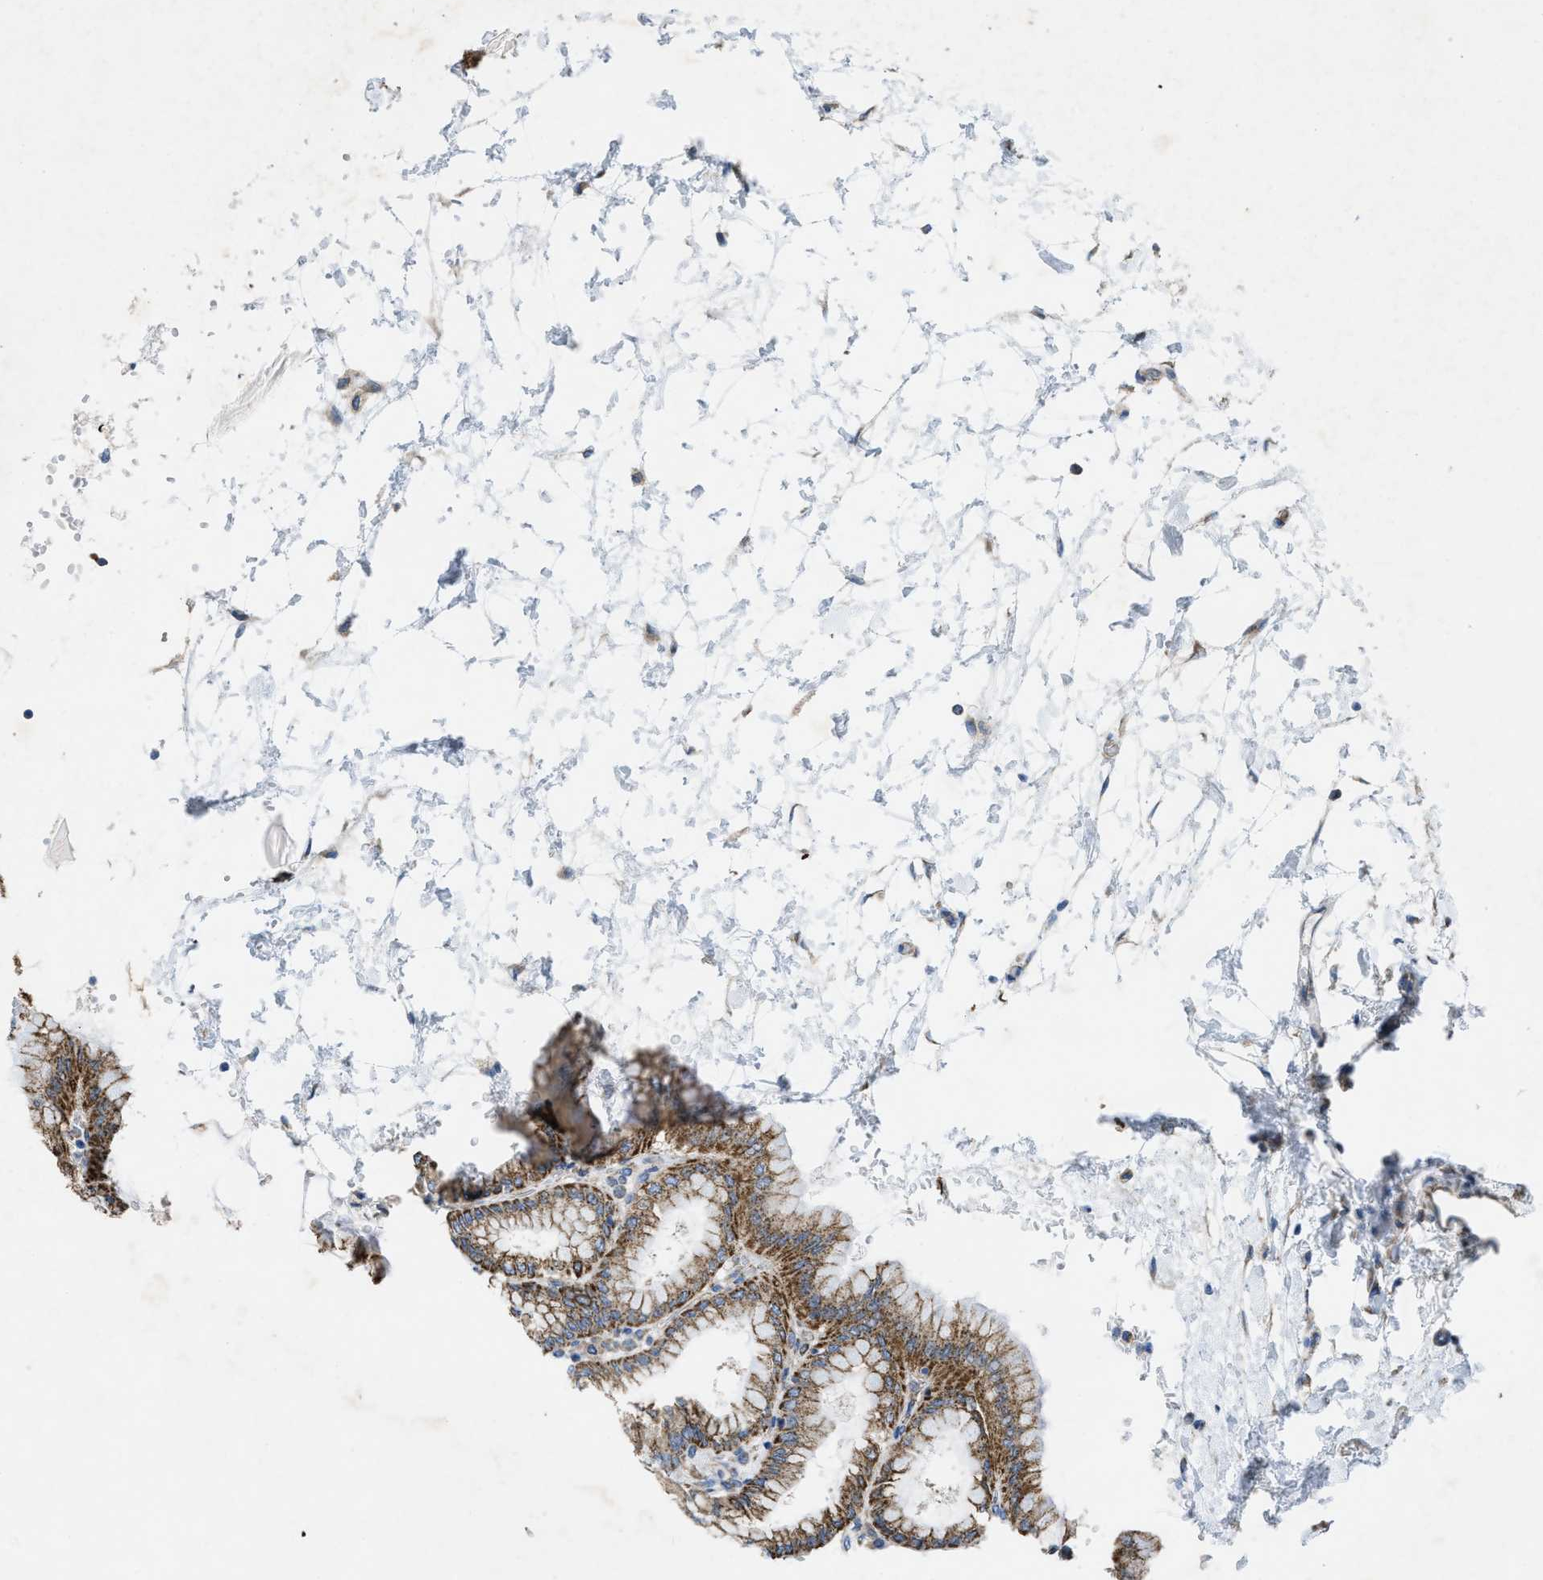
{"staining": {"intensity": "moderate", "quantity": ">75%", "location": "cytoplasmic/membranous"}, "tissue": "stomach", "cell_type": "Glandular cells", "image_type": "normal", "snomed": [{"axis": "morphology", "description": "Normal tissue, NOS"}, {"axis": "topography", "description": "Stomach, upper"}], "caption": "Immunohistochemistry (IHC) histopathology image of normal stomach stained for a protein (brown), which shows medium levels of moderate cytoplasmic/membranous staining in about >75% of glandular cells.", "gene": "DOLPP1", "patient": {"sex": "female", "age": 56}}